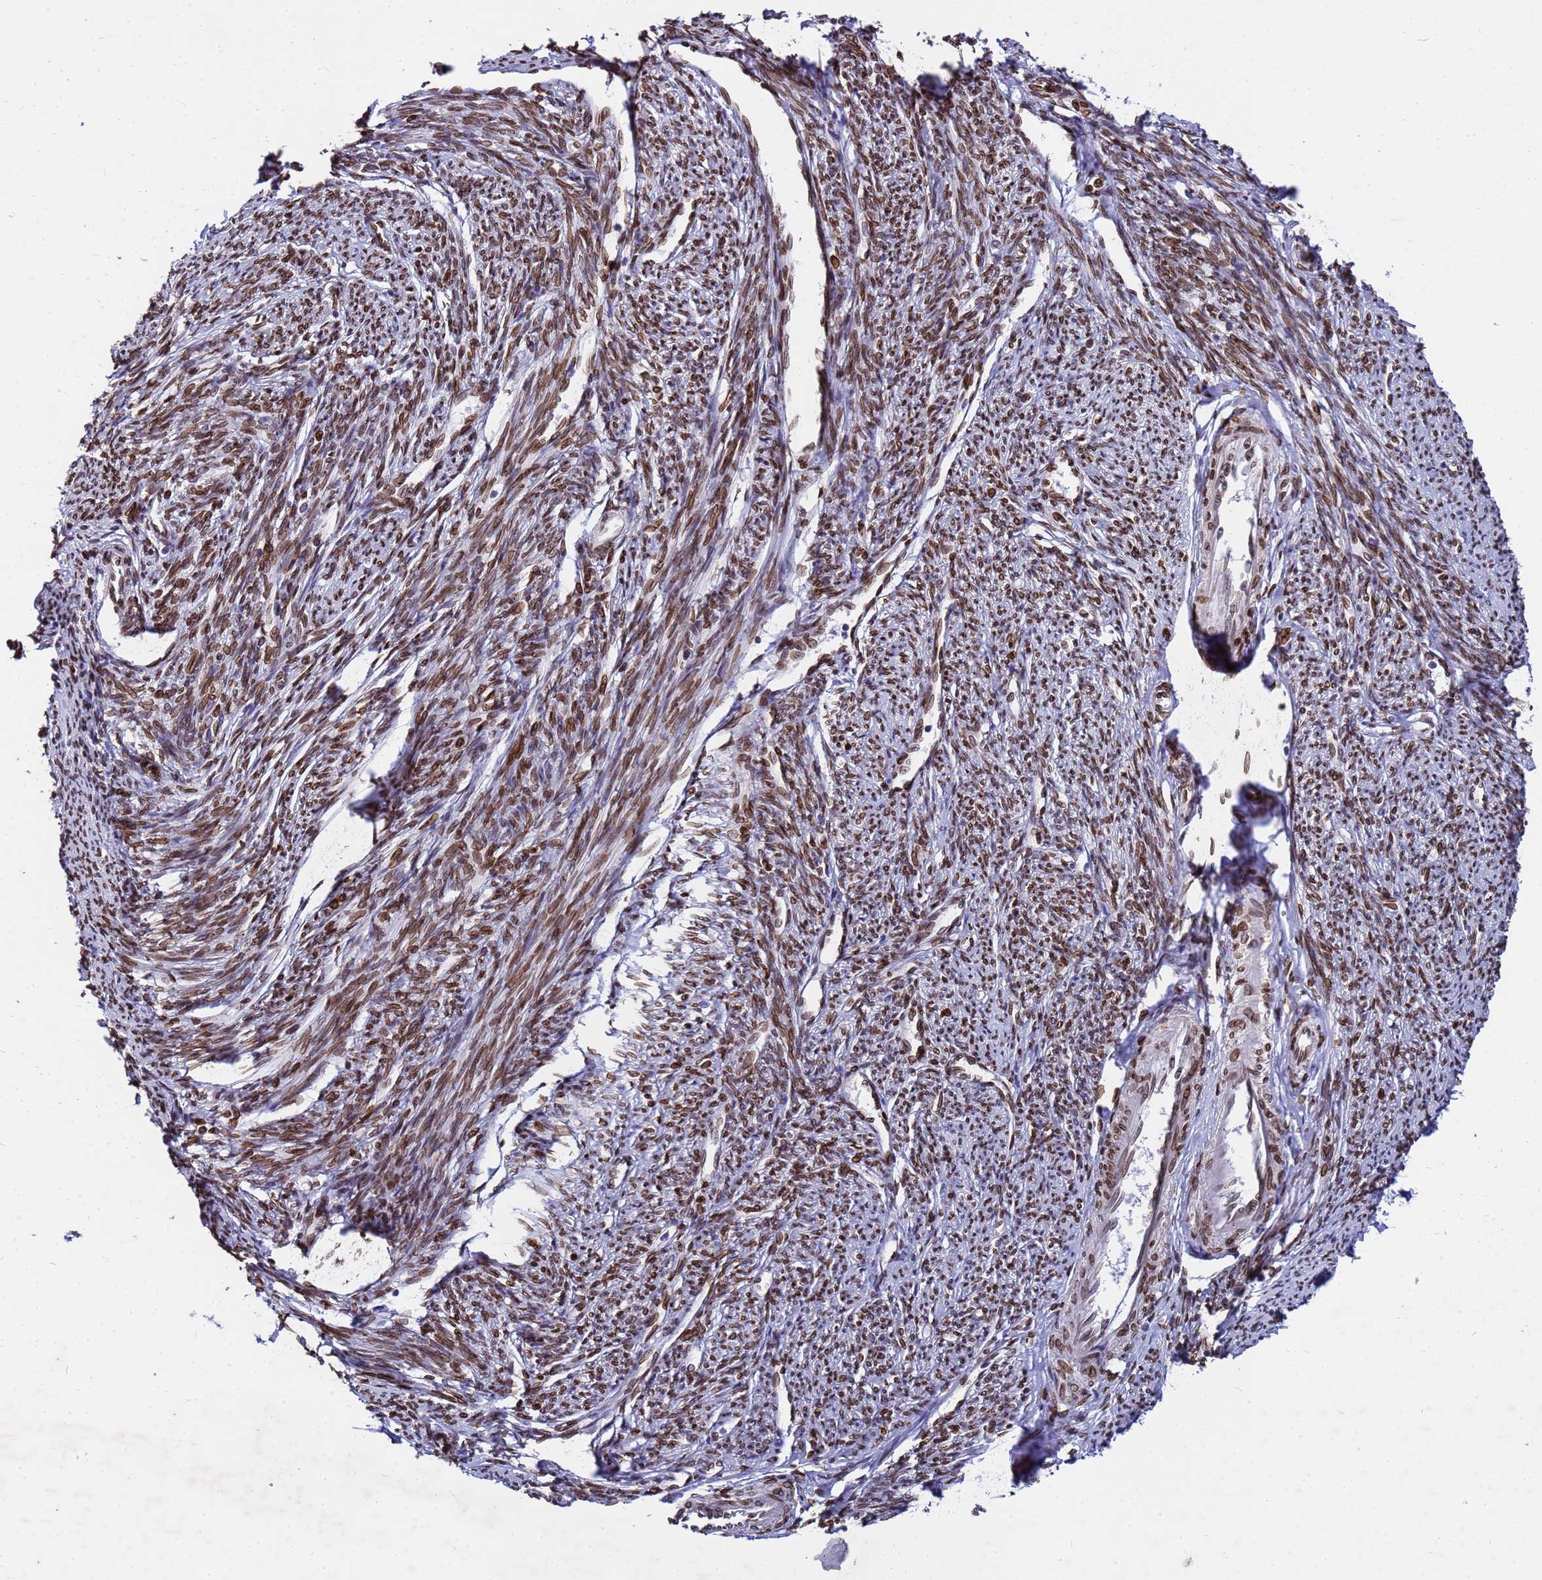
{"staining": {"intensity": "strong", "quantity": ">75%", "location": "cytoplasmic/membranous,nuclear"}, "tissue": "smooth muscle", "cell_type": "Smooth muscle cells", "image_type": "normal", "snomed": [{"axis": "morphology", "description": "Normal tissue, NOS"}, {"axis": "topography", "description": "Smooth muscle"}, {"axis": "topography", "description": "Uterus"}], "caption": "Immunohistochemical staining of unremarkable smooth muscle displays high levels of strong cytoplasmic/membranous,nuclear expression in about >75% of smooth muscle cells. Nuclei are stained in blue.", "gene": "GPR135", "patient": {"sex": "female", "age": 59}}